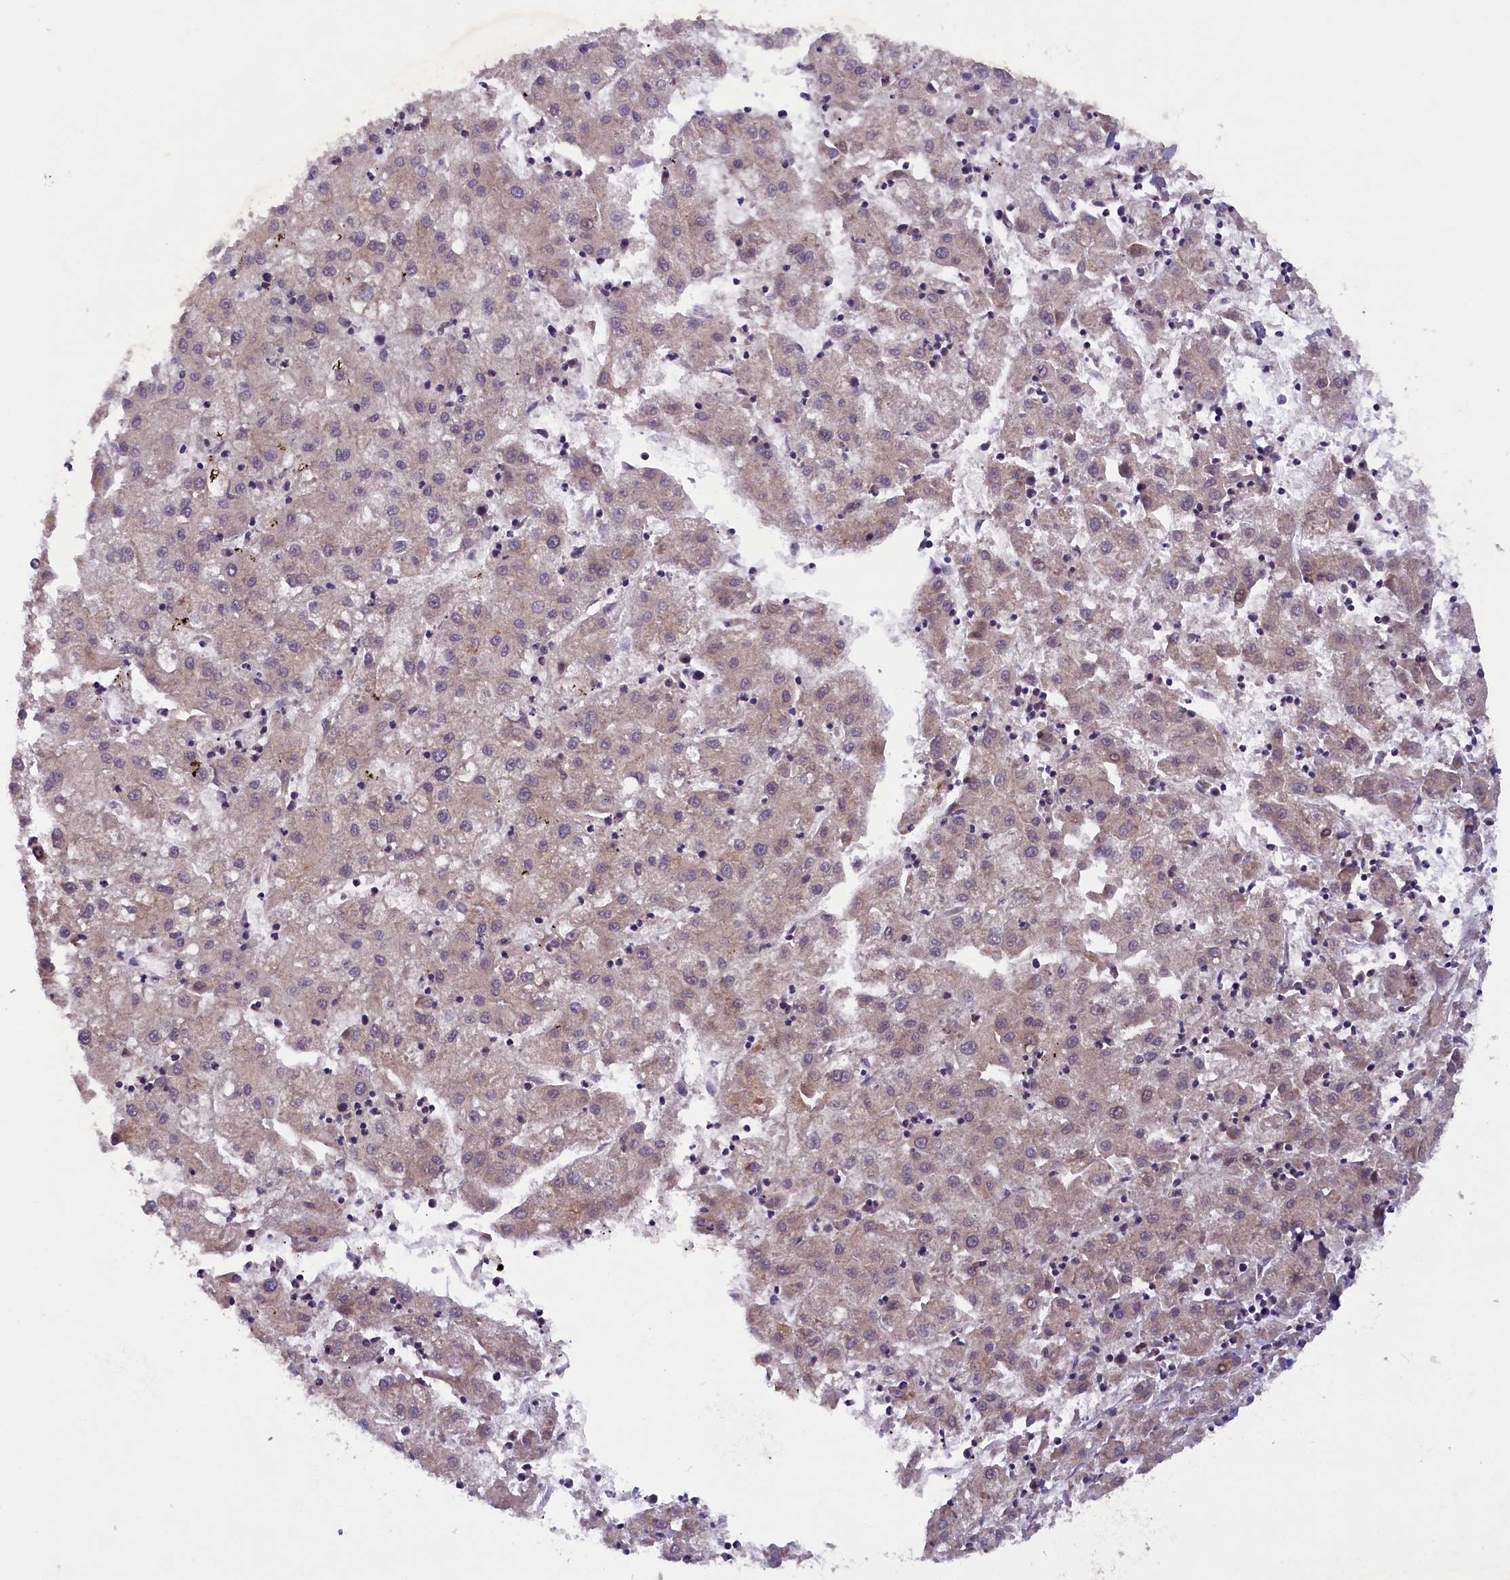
{"staining": {"intensity": "weak", "quantity": "<25%", "location": "cytoplasmic/membranous"}, "tissue": "liver cancer", "cell_type": "Tumor cells", "image_type": "cancer", "snomed": [{"axis": "morphology", "description": "Carcinoma, Hepatocellular, NOS"}, {"axis": "topography", "description": "Liver"}], "caption": "A histopathology image of hepatocellular carcinoma (liver) stained for a protein displays no brown staining in tumor cells.", "gene": "CCDC9B", "patient": {"sex": "male", "age": 72}}